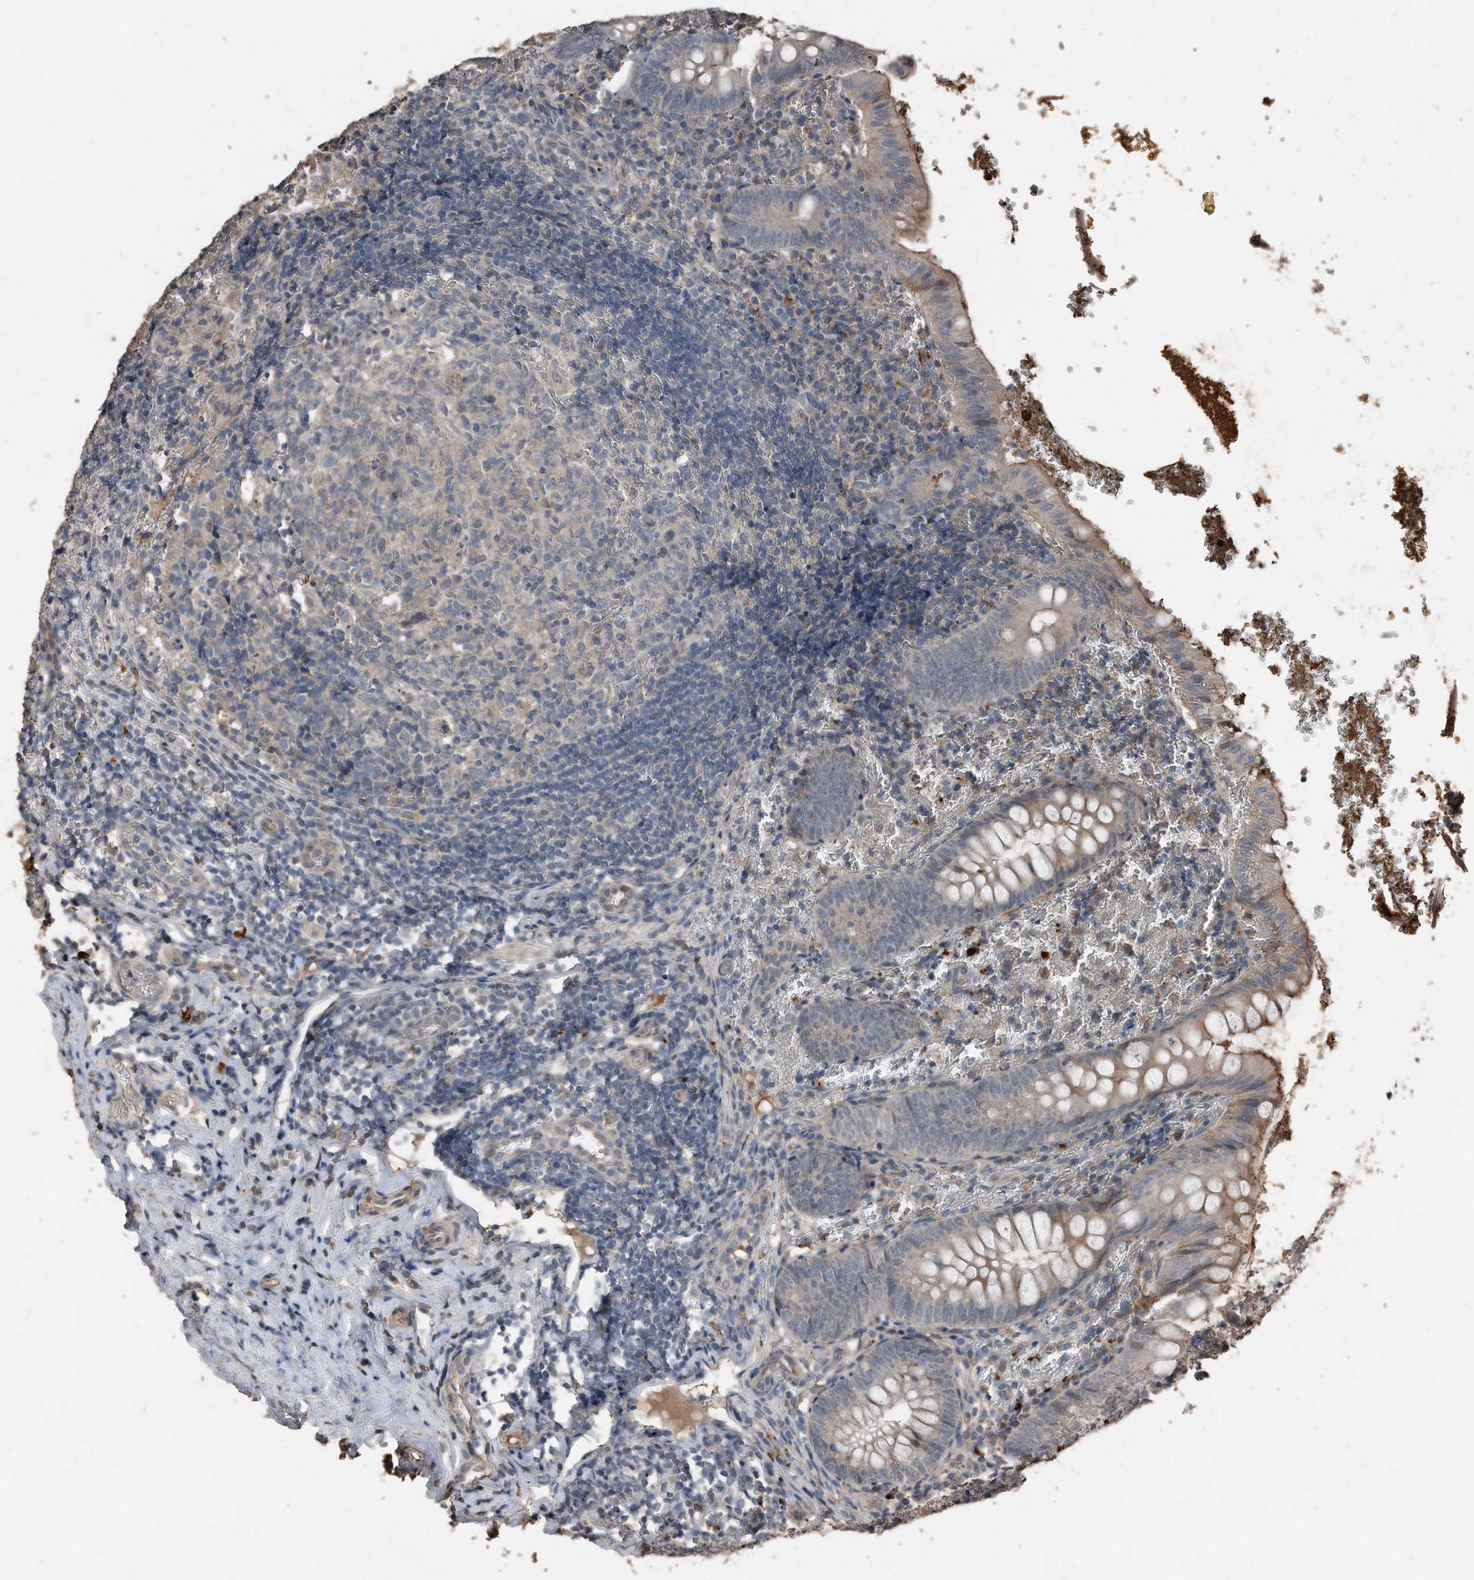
{"staining": {"intensity": "weak", "quantity": ">75%", "location": "cytoplasmic/membranous"}, "tissue": "appendix", "cell_type": "Glandular cells", "image_type": "normal", "snomed": [{"axis": "morphology", "description": "Normal tissue, NOS"}, {"axis": "topography", "description": "Appendix"}], "caption": "Benign appendix was stained to show a protein in brown. There is low levels of weak cytoplasmic/membranous positivity in about >75% of glandular cells. (DAB (3,3'-diaminobenzidine) IHC, brown staining for protein, blue staining for nuclei).", "gene": "ANKRD10", "patient": {"sex": "male", "age": 8}}